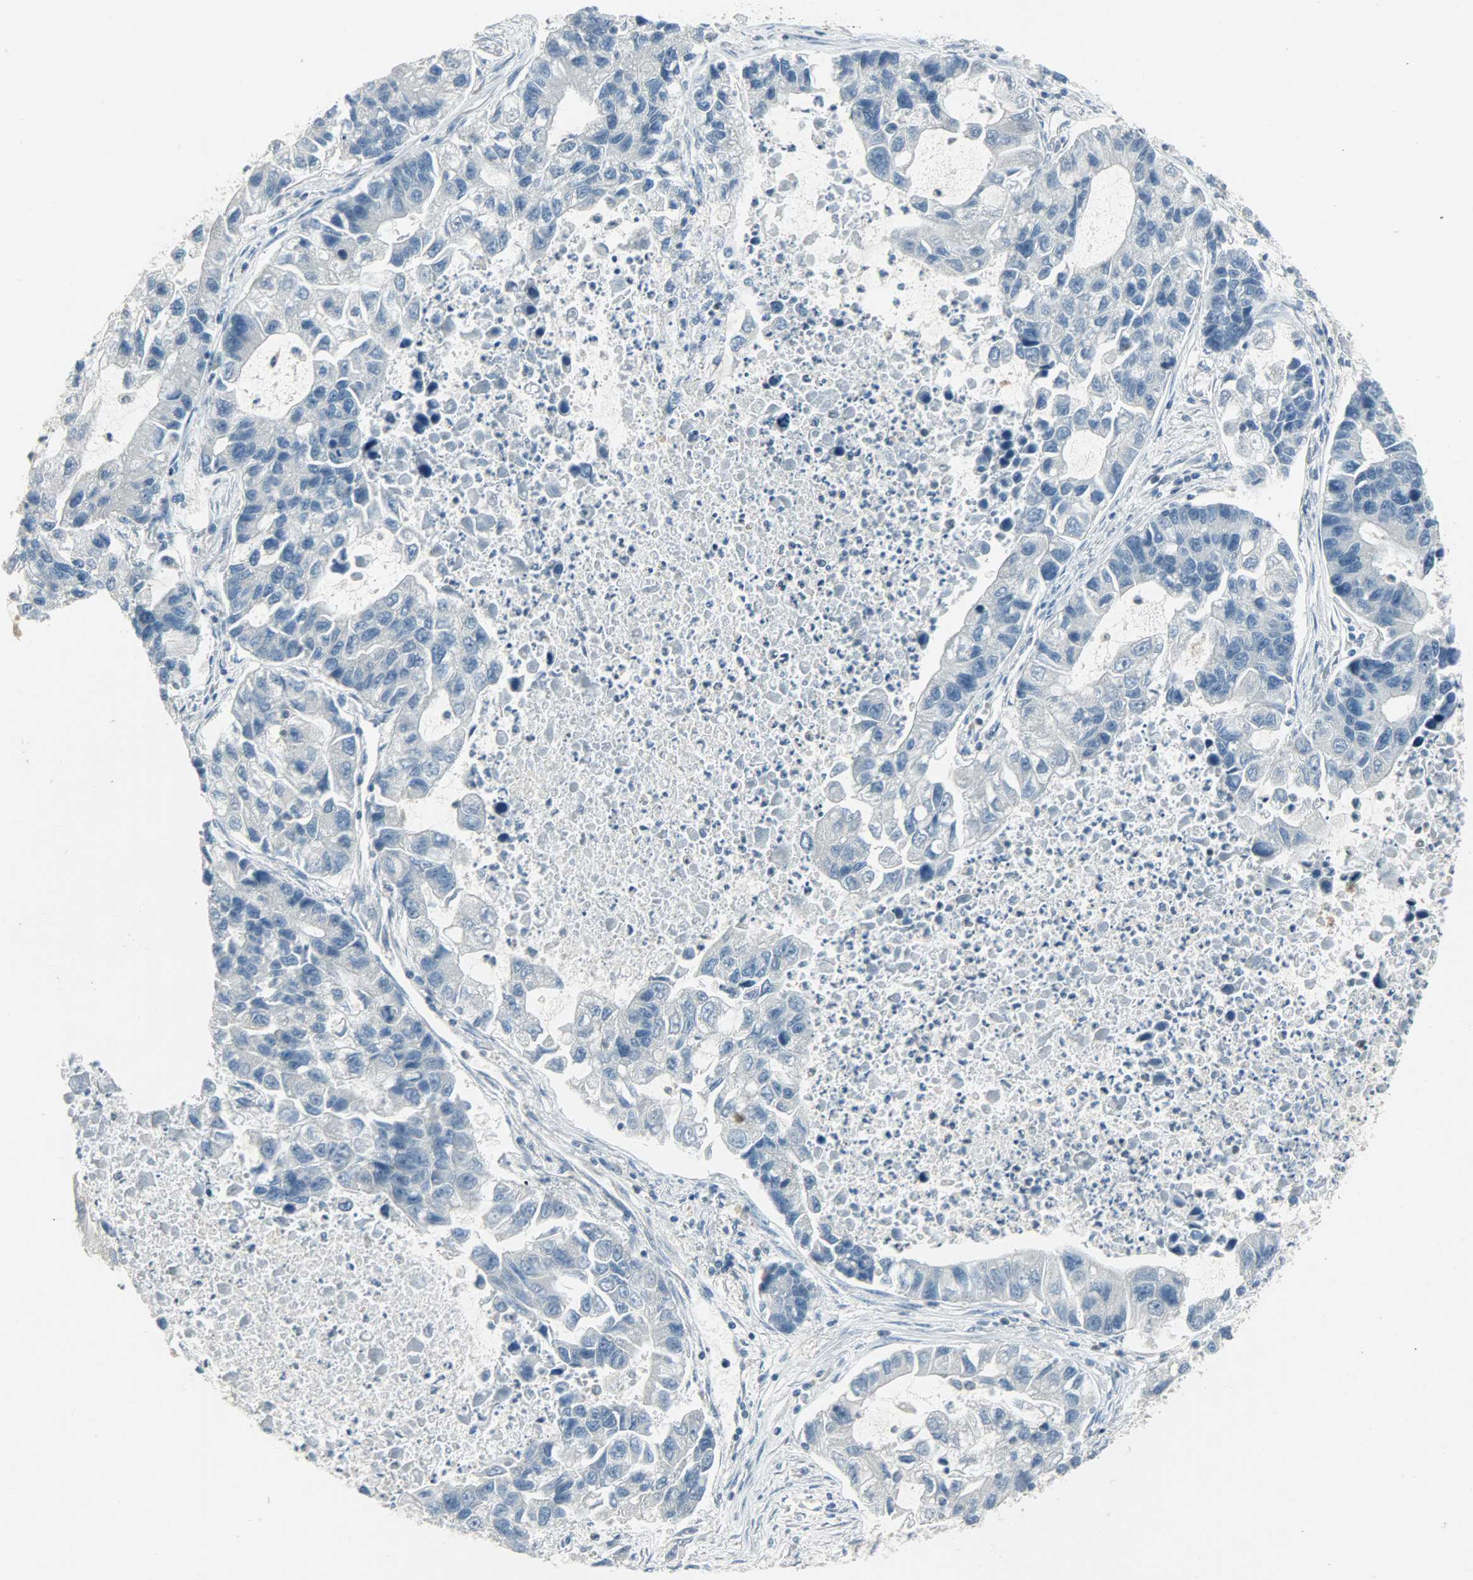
{"staining": {"intensity": "negative", "quantity": "none", "location": "none"}, "tissue": "lung cancer", "cell_type": "Tumor cells", "image_type": "cancer", "snomed": [{"axis": "morphology", "description": "Adenocarcinoma, NOS"}, {"axis": "topography", "description": "Lung"}], "caption": "The immunohistochemistry photomicrograph has no significant expression in tumor cells of lung cancer (adenocarcinoma) tissue.", "gene": "IL15", "patient": {"sex": "female", "age": 51}}